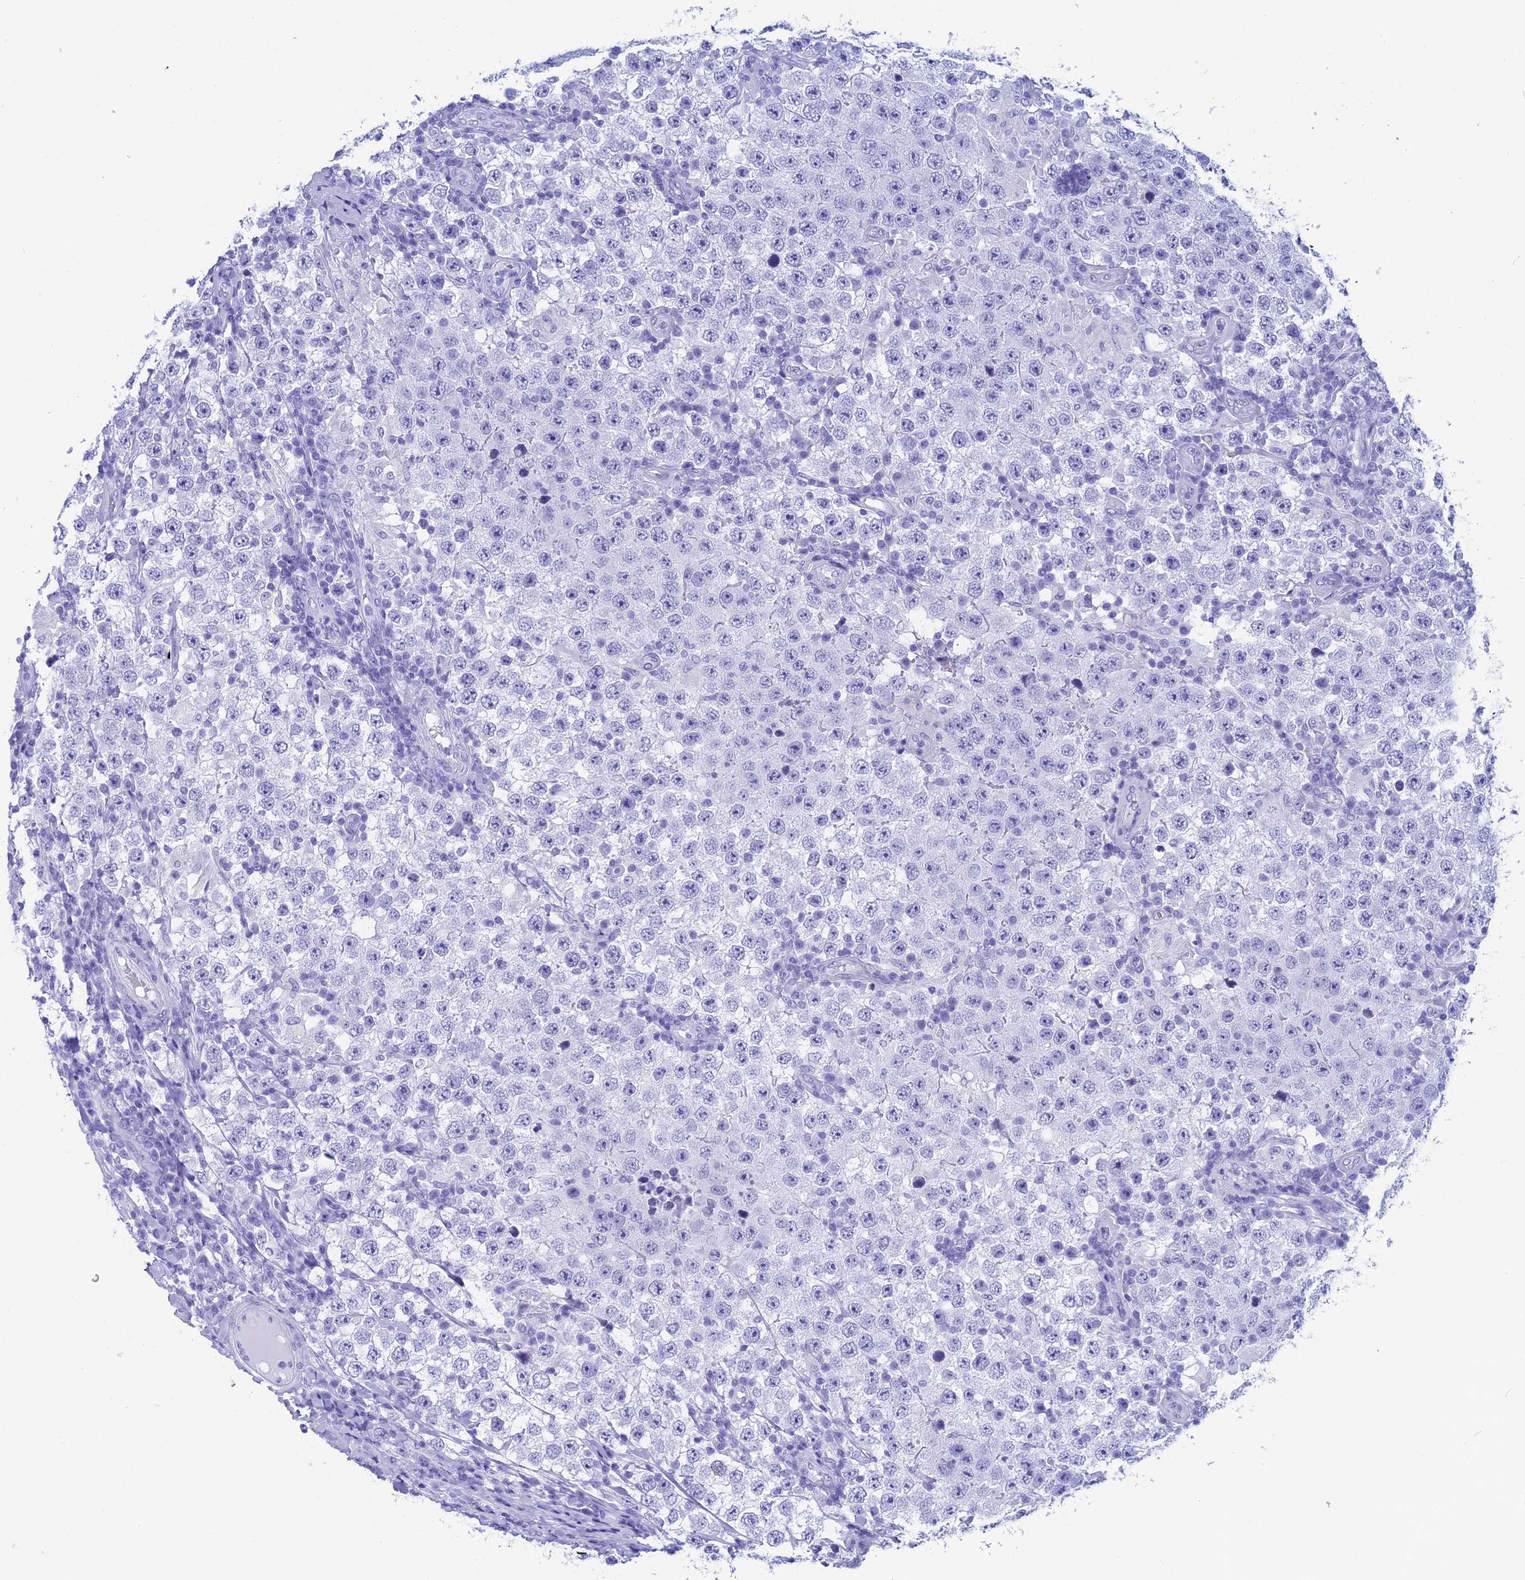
{"staining": {"intensity": "negative", "quantity": "none", "location": "none"}, "tissue": "testis cancer", "cell_type": "Tumor cells", "image_type": "cancer", "snomed": [{"axis": "morphology", "description": "Normal tissue, NOS"}, {"axis": "morphology", "description": "Urothelial carcinoma, High grade"}, {"axis": "morphology", "description": "Seminoma, NOS"}, {"axis": "morphology", "description": "Carcinoma, Embryonal, NOS"}, {"axis": "topography", "description": "Urinary bladder"}, {"axis": "topography", "description": "Testis"}], "caption": "Embryonal carcinoma (testis) was stained to show a protein in brown. There is no significant staining in tumor cells. (Brightfield microscopy of DAB immunohistochemistry at high magnification).", "gene": "FAM169A", "patient": {"sex": "male", "age": 41}}